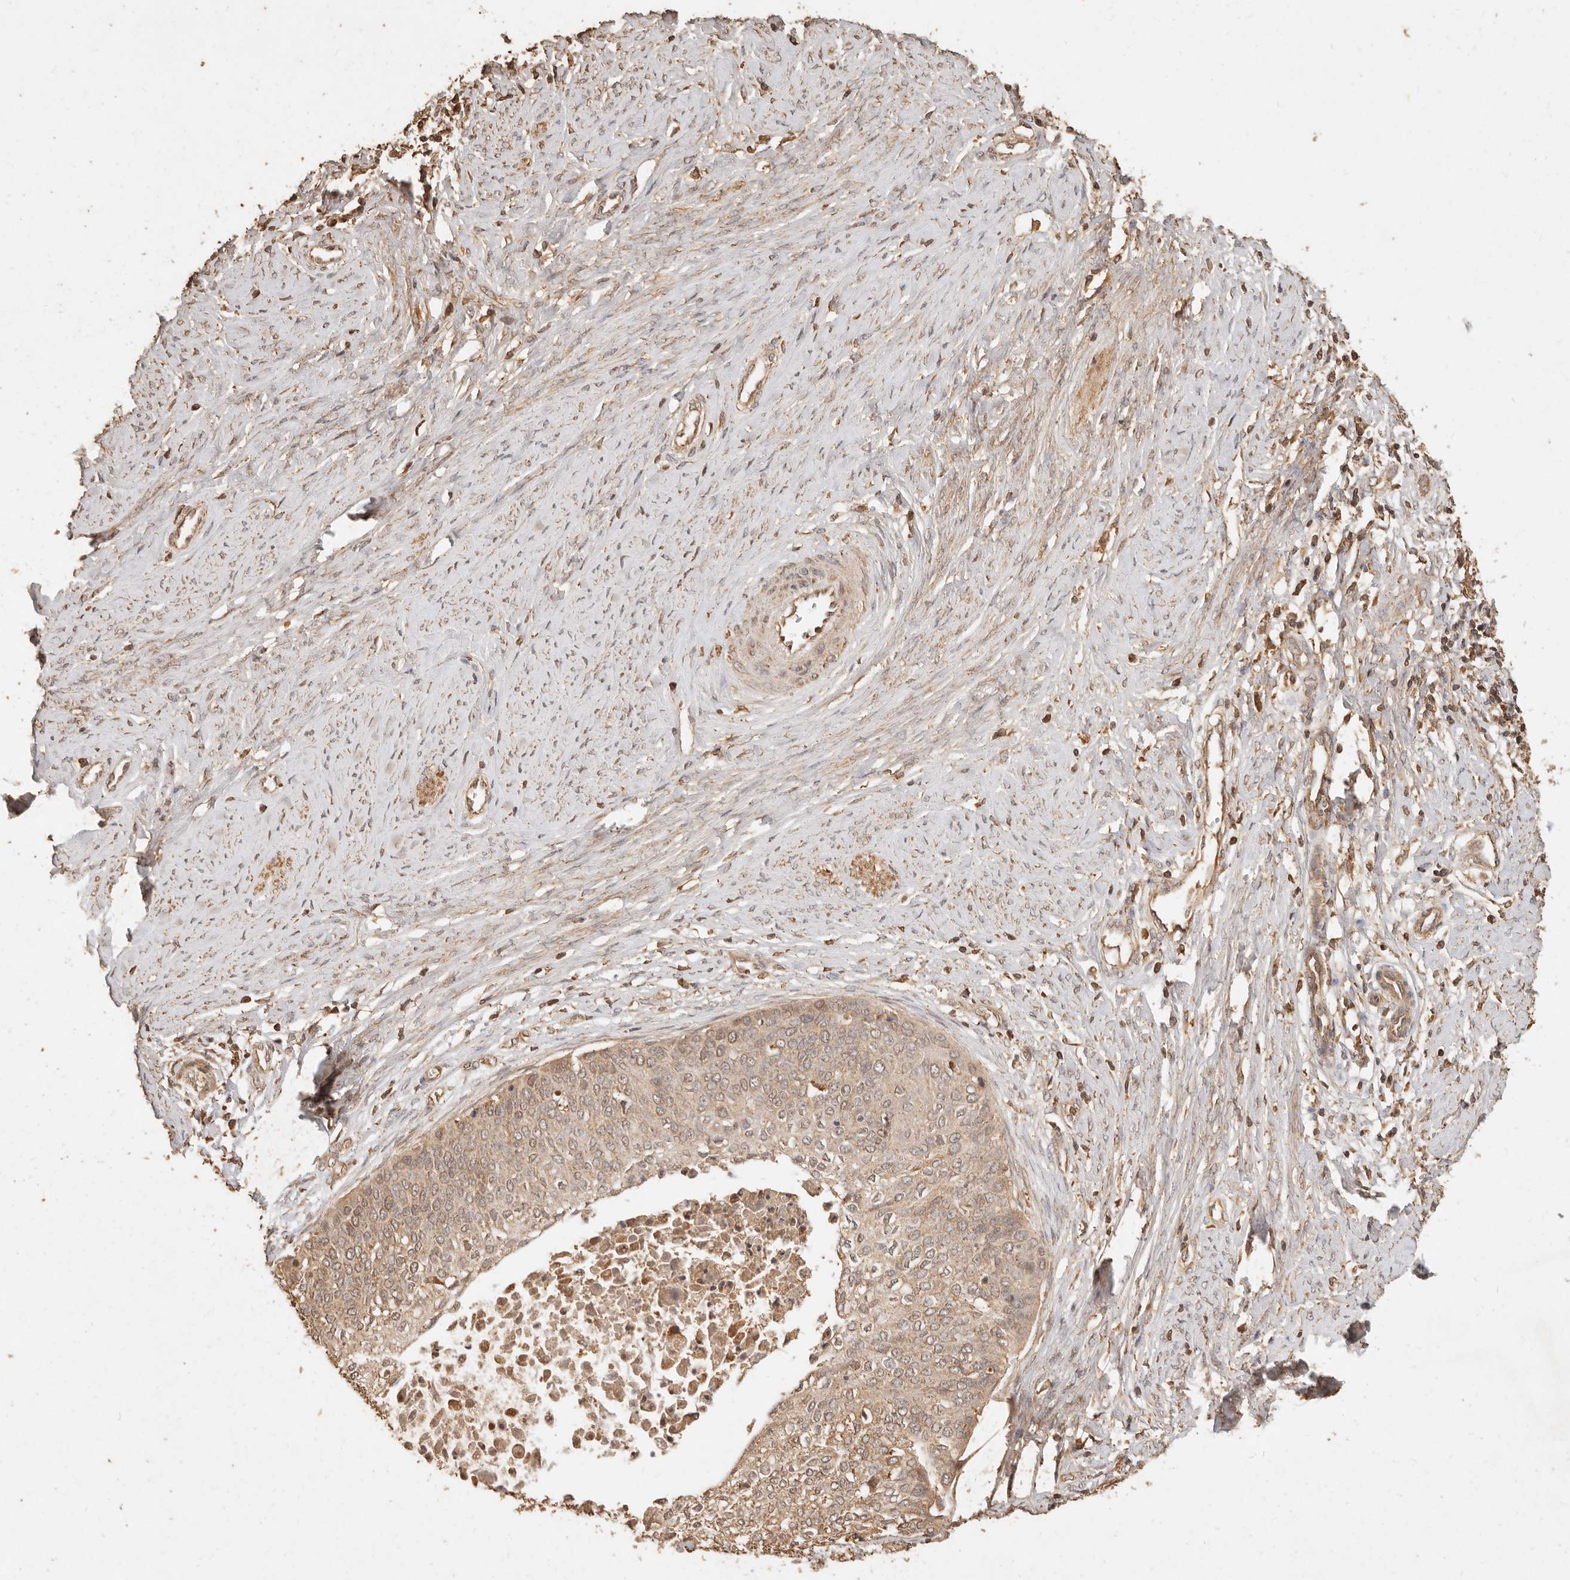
{"staining": {"intensity": "weak", "quantity": ">75%", "location": "cytoplasmic/membranous"}, "tissue": "cervical cancer", "cell_type": "Tumor cells", "image_type": "cancer", "snomed": [{"axis": "morphology", "description": "Squamous cell carcinoma, NOS"}, {"axis": "topography", "description": "Cervix"}], "caption": "A brown stain shows weak cytoplasmic/membranous expression of a protein in human squamous cell carcinoma (cervical) tumor cells.", "gene": "FAM180B", "patient": {"sex": "female", "age": 37}}